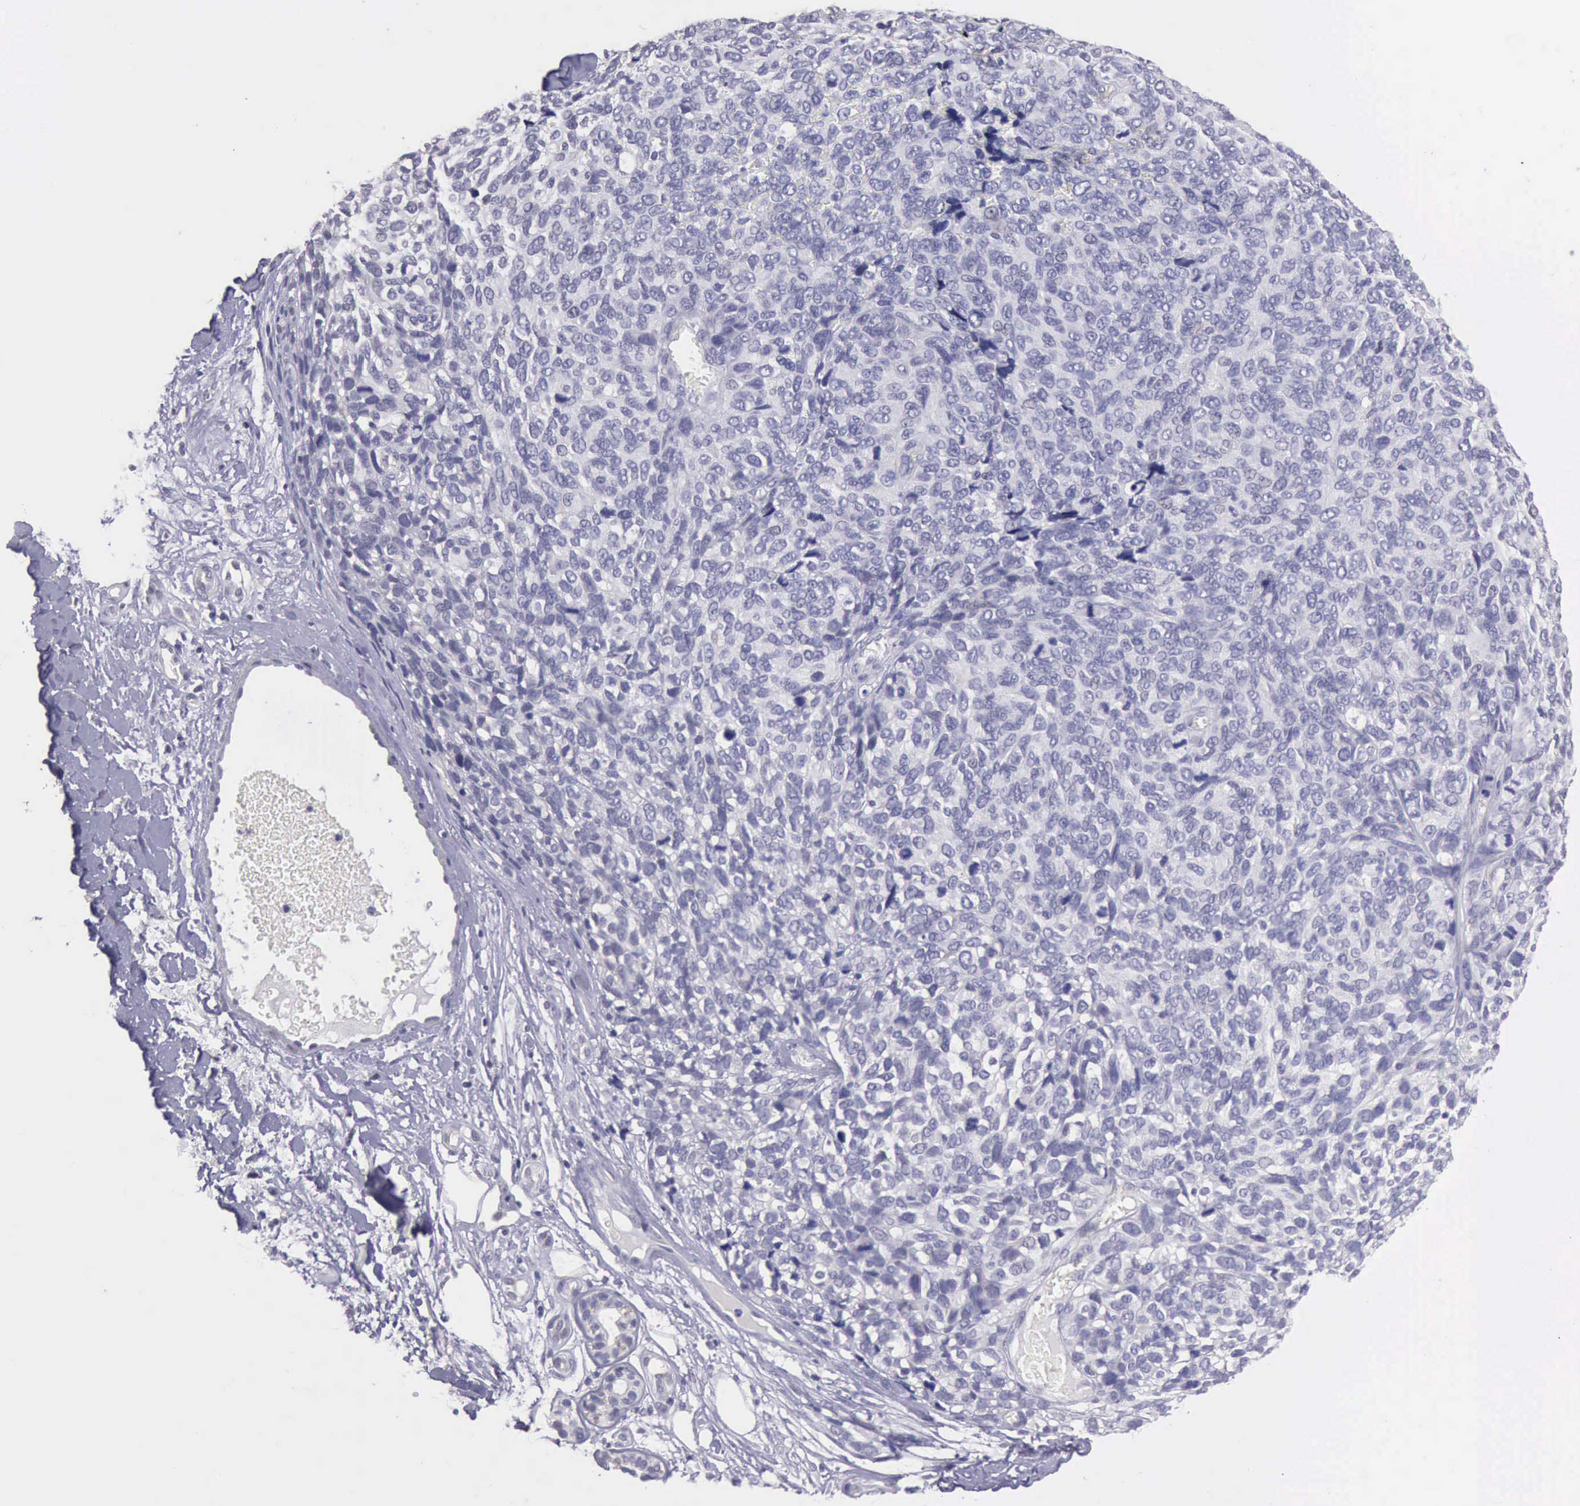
{"staining": {"intensity": "negative", "quantity": "none", "location": "none"}, "tissue": "melanoma", "cell_type": "Tumor cells", "image_type": "cancer", "snomed": [{"axis": "morphology", "description": "Malignant melanoma, NOS"}, {"axis": "topography", "description": "Skin"}], "caption": "High magnification brightfield microscopy of melanoma stained with DAB (brown) and counterstained with hematoxylin (blue): tumor cells show no significant expression.", "gene": "KCND1", "patient": {"sex": "female", "age": 85}}